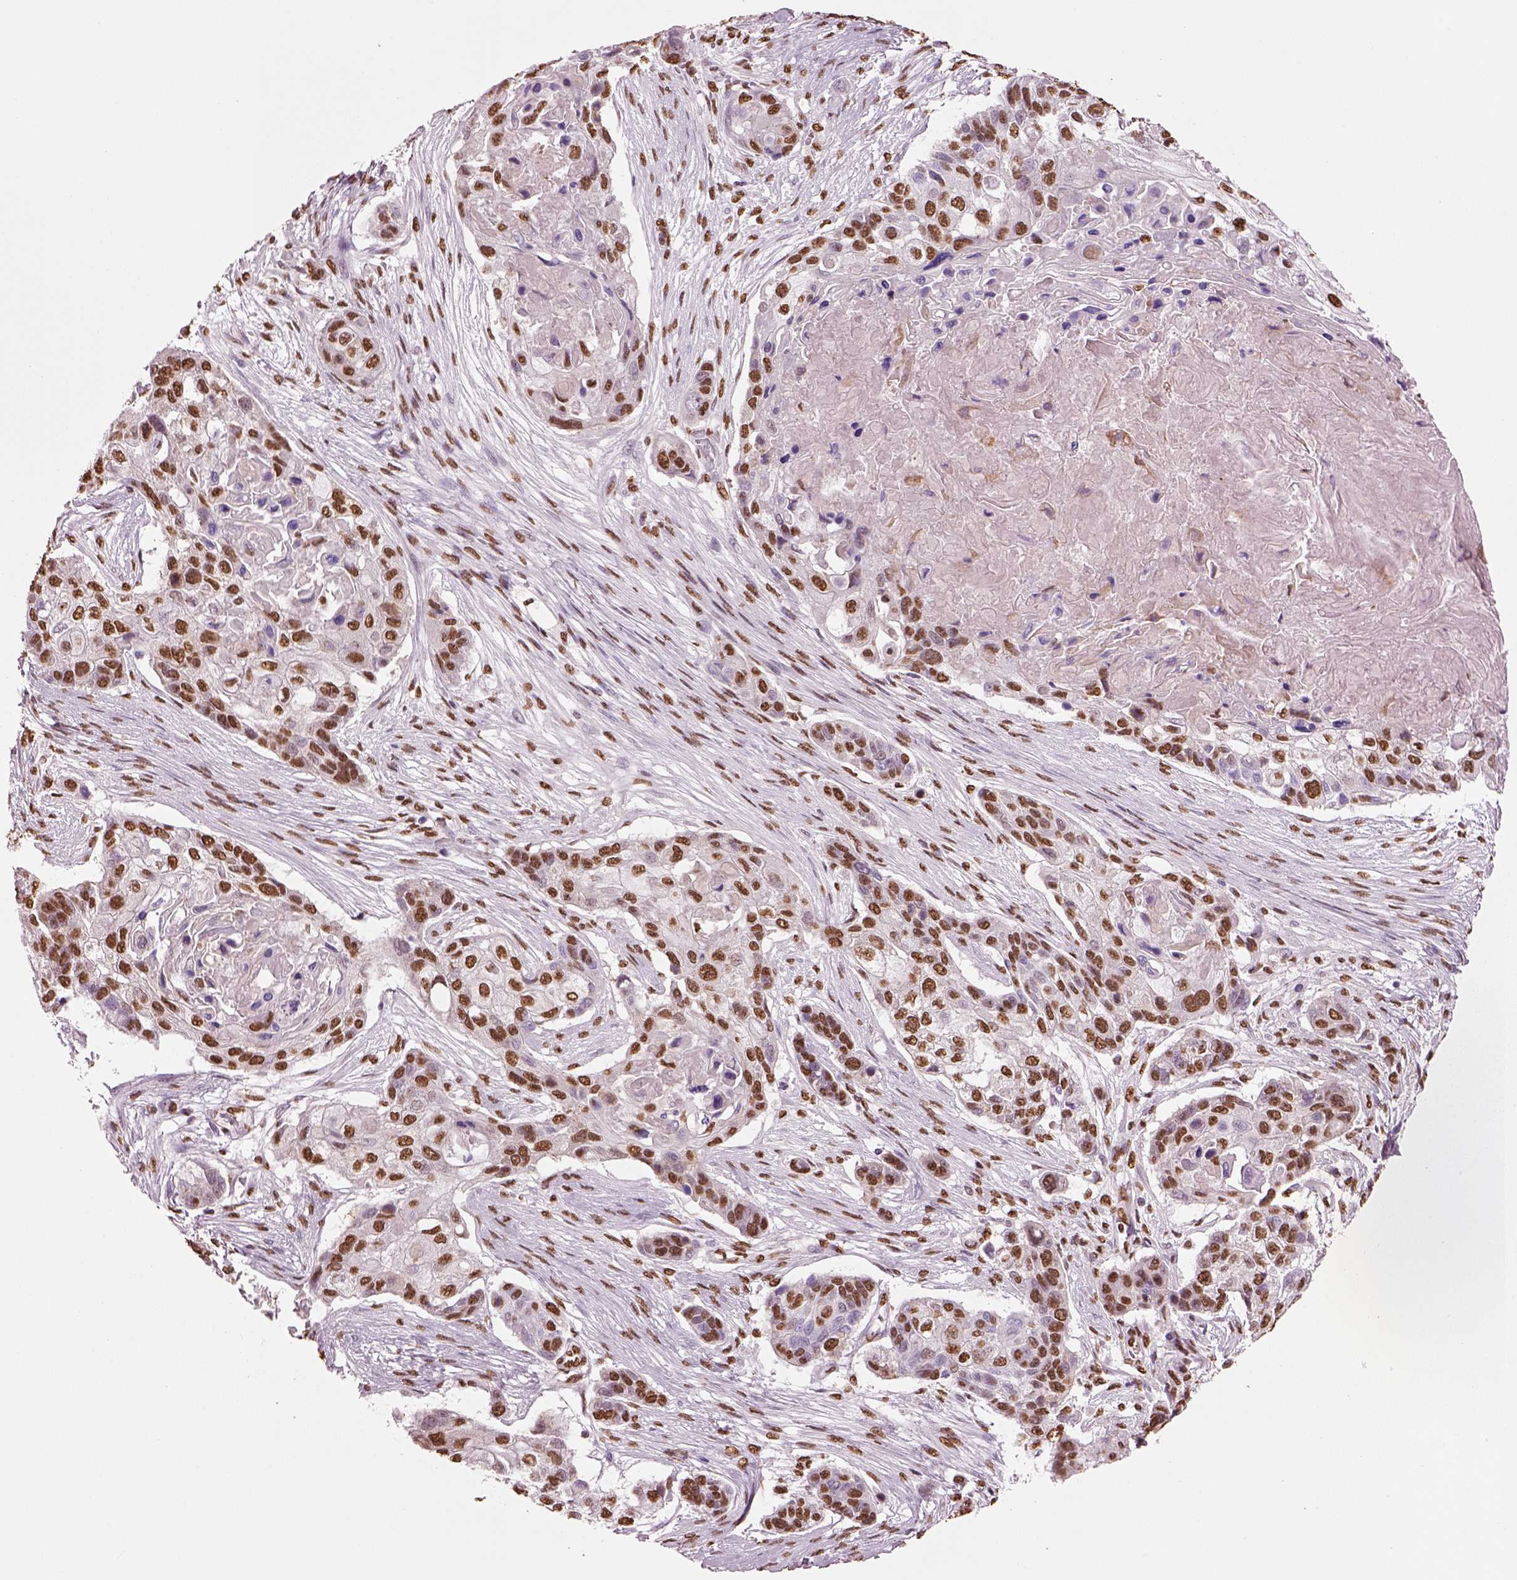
{"staining": {"intensity": "moderate", "quantity": ">75%", "location": "nuclear"}, "tissue": "lung cancer", "cell_type": "Tumor cells", "image_type": "cancer", "snomed": [{"axis": "morphology", "description": "Squamous cell carcinoma, NOS"}, {"axis": "topography", "description": "Lung"}], "caption": "Lung cancer was stained to show a protein in brown. There is medium levels of moderate nuclear positivity in about >75% of tumor cells. The protein of interest is stained brown, and the nuclei are stained in blue (DAB IHC with brightfield microscopy, high magnification).", "gene": "DDX3X", "patient": {"sex": "male", "age": 69}}